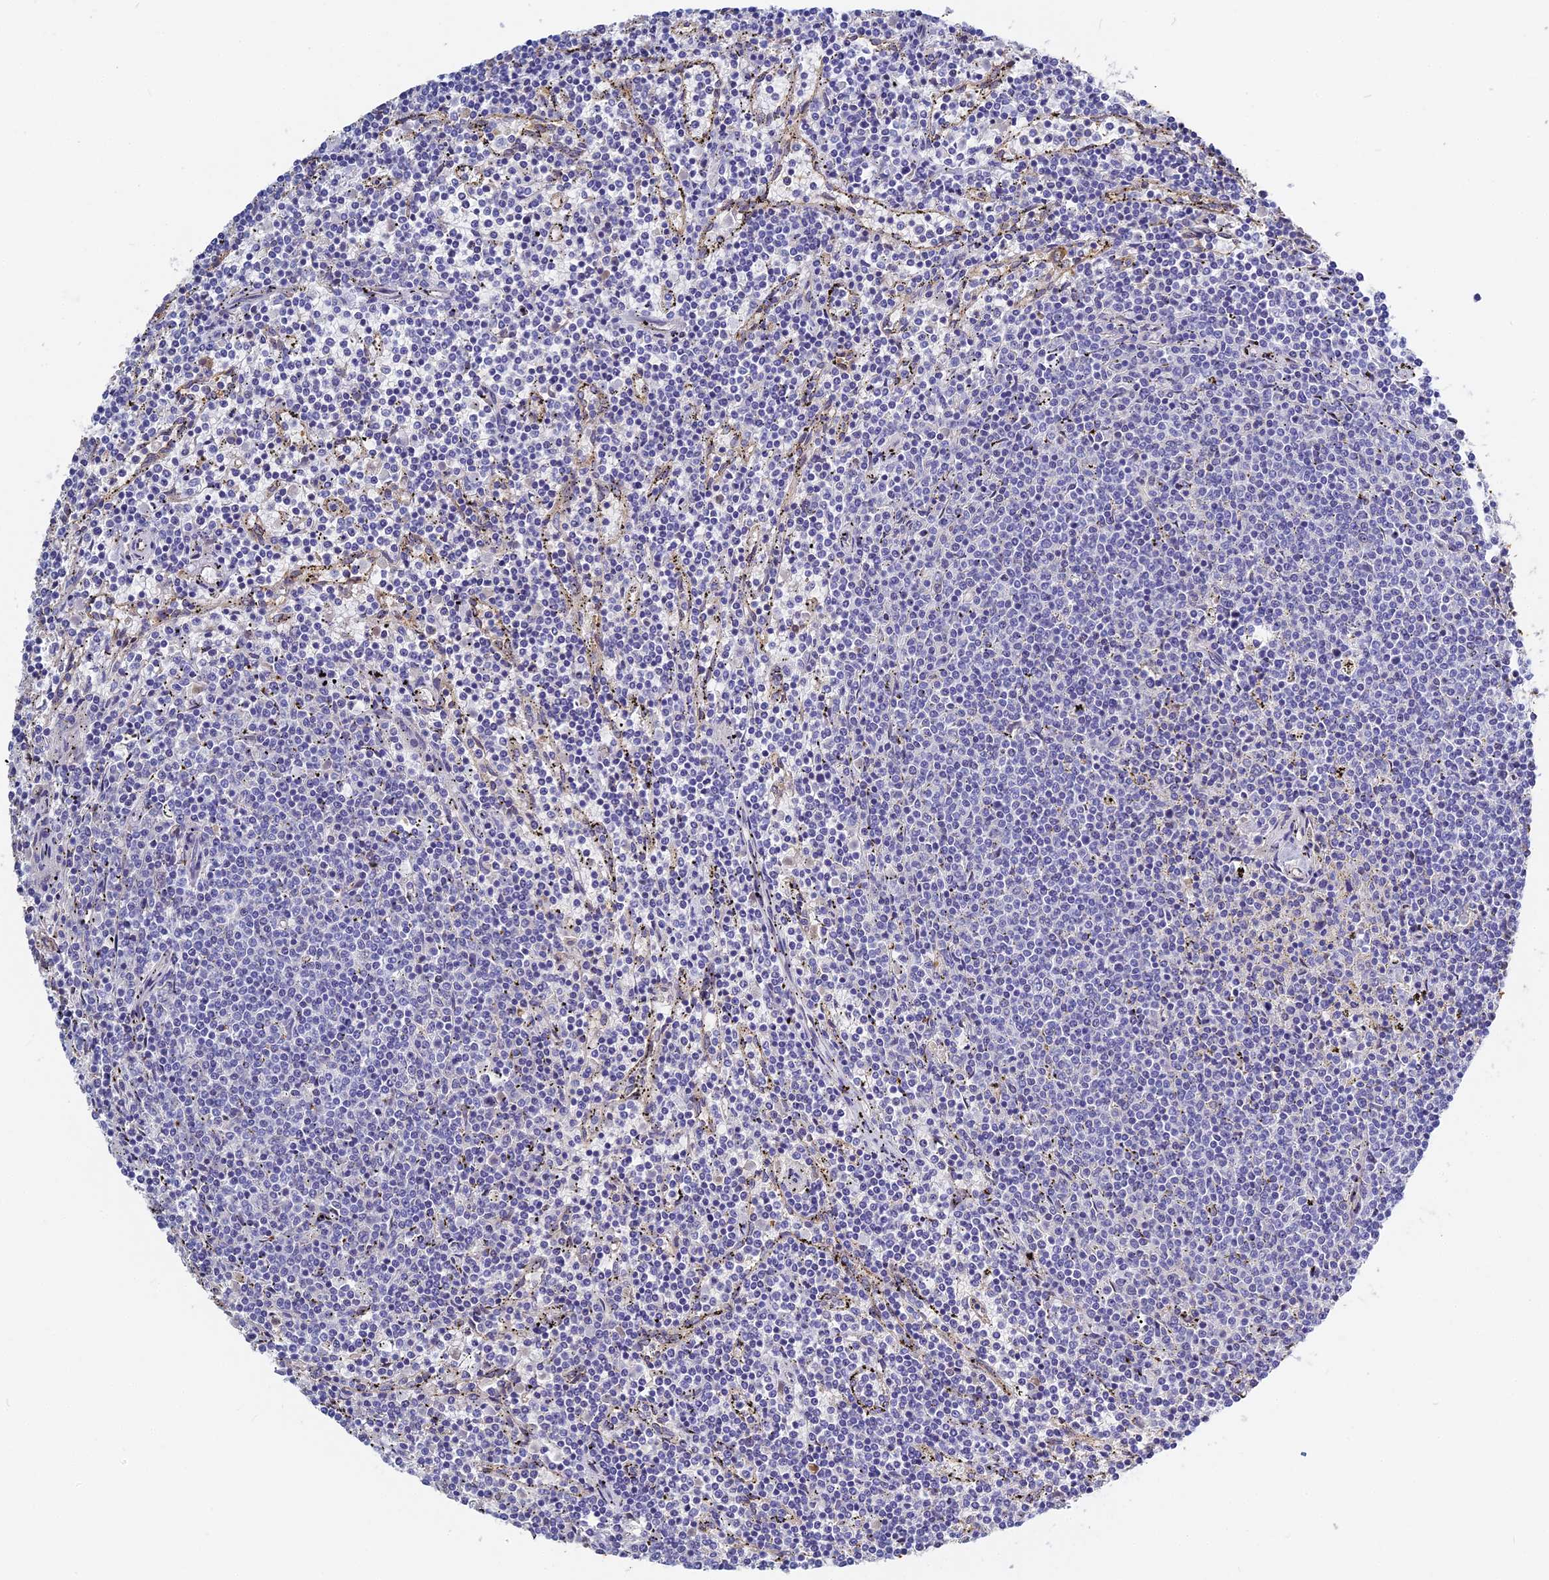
{"staining": {"intensity": "negative", "quantity": "none", "location": "none"}, "tissue": "lymphoma", "cell_type": "Tumor cells", "image_type": "cancer", "snomed": [{"axis": "morphology", "description": "Malignant lymphoma, non-Hodgkin's type, Low grade"}, {"axis": "topography", "description": "Spleen"}], "caption": "Immunohistochemistry histopathology image of neoplastic tissue: low-grade malignant lymphoma, non-Hodgkin's type stained with DAB reveals no significant protein staining in tumor cells. The staining was performed using DAB (3,3'-diaminobenzidine) to visualize the protein expression in brown, while the nuclei were stained in blue with hematoxylin (Magnification: 20x).", "gene": "ITIH1", "patient": {"sex": "female", "age": 50}}